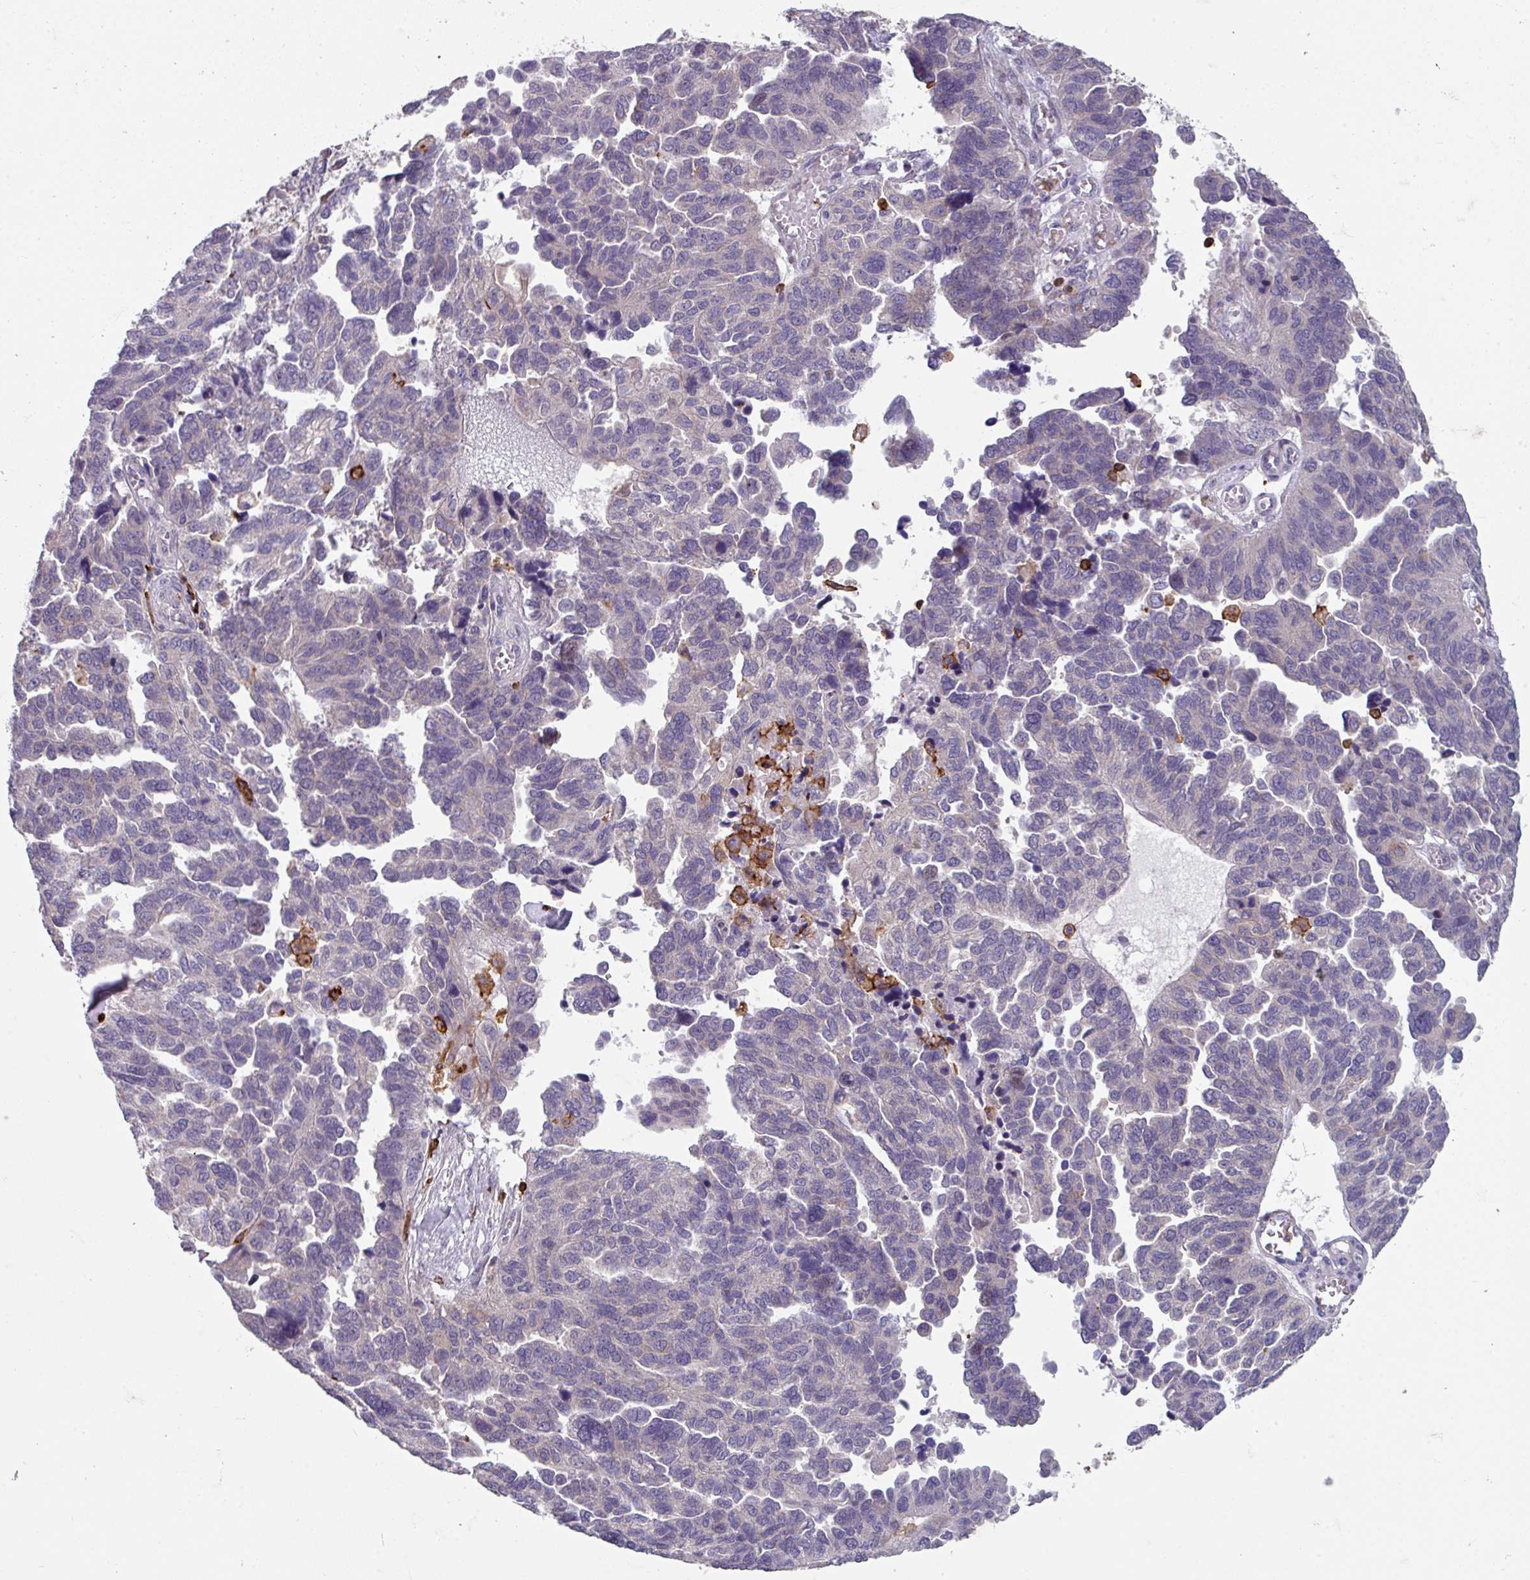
{"staining": {"intensity": "negative", "quantity": "none", "location": "none"}, "tissue": "ovarian cancer", "cell_type": "Tumor cells", "image_type": "cancer", "snomed": [{"axis": "morphology", "description": "Cystadenocarcinoma, serous, NOS"}, {"axis": "topography", "description": "Ovary"}], "caption": "DAB (3,3'-diaminobenzidine) immunohistochemical staining of ovarian cancer (serous cystadenocarcinoma) demonstrates no significant expression in tumor cells. (IHC, brightfield microscopy, high magnification).", "gene": "NEDD9", "patient": {"sex": "female", "age": 64}}